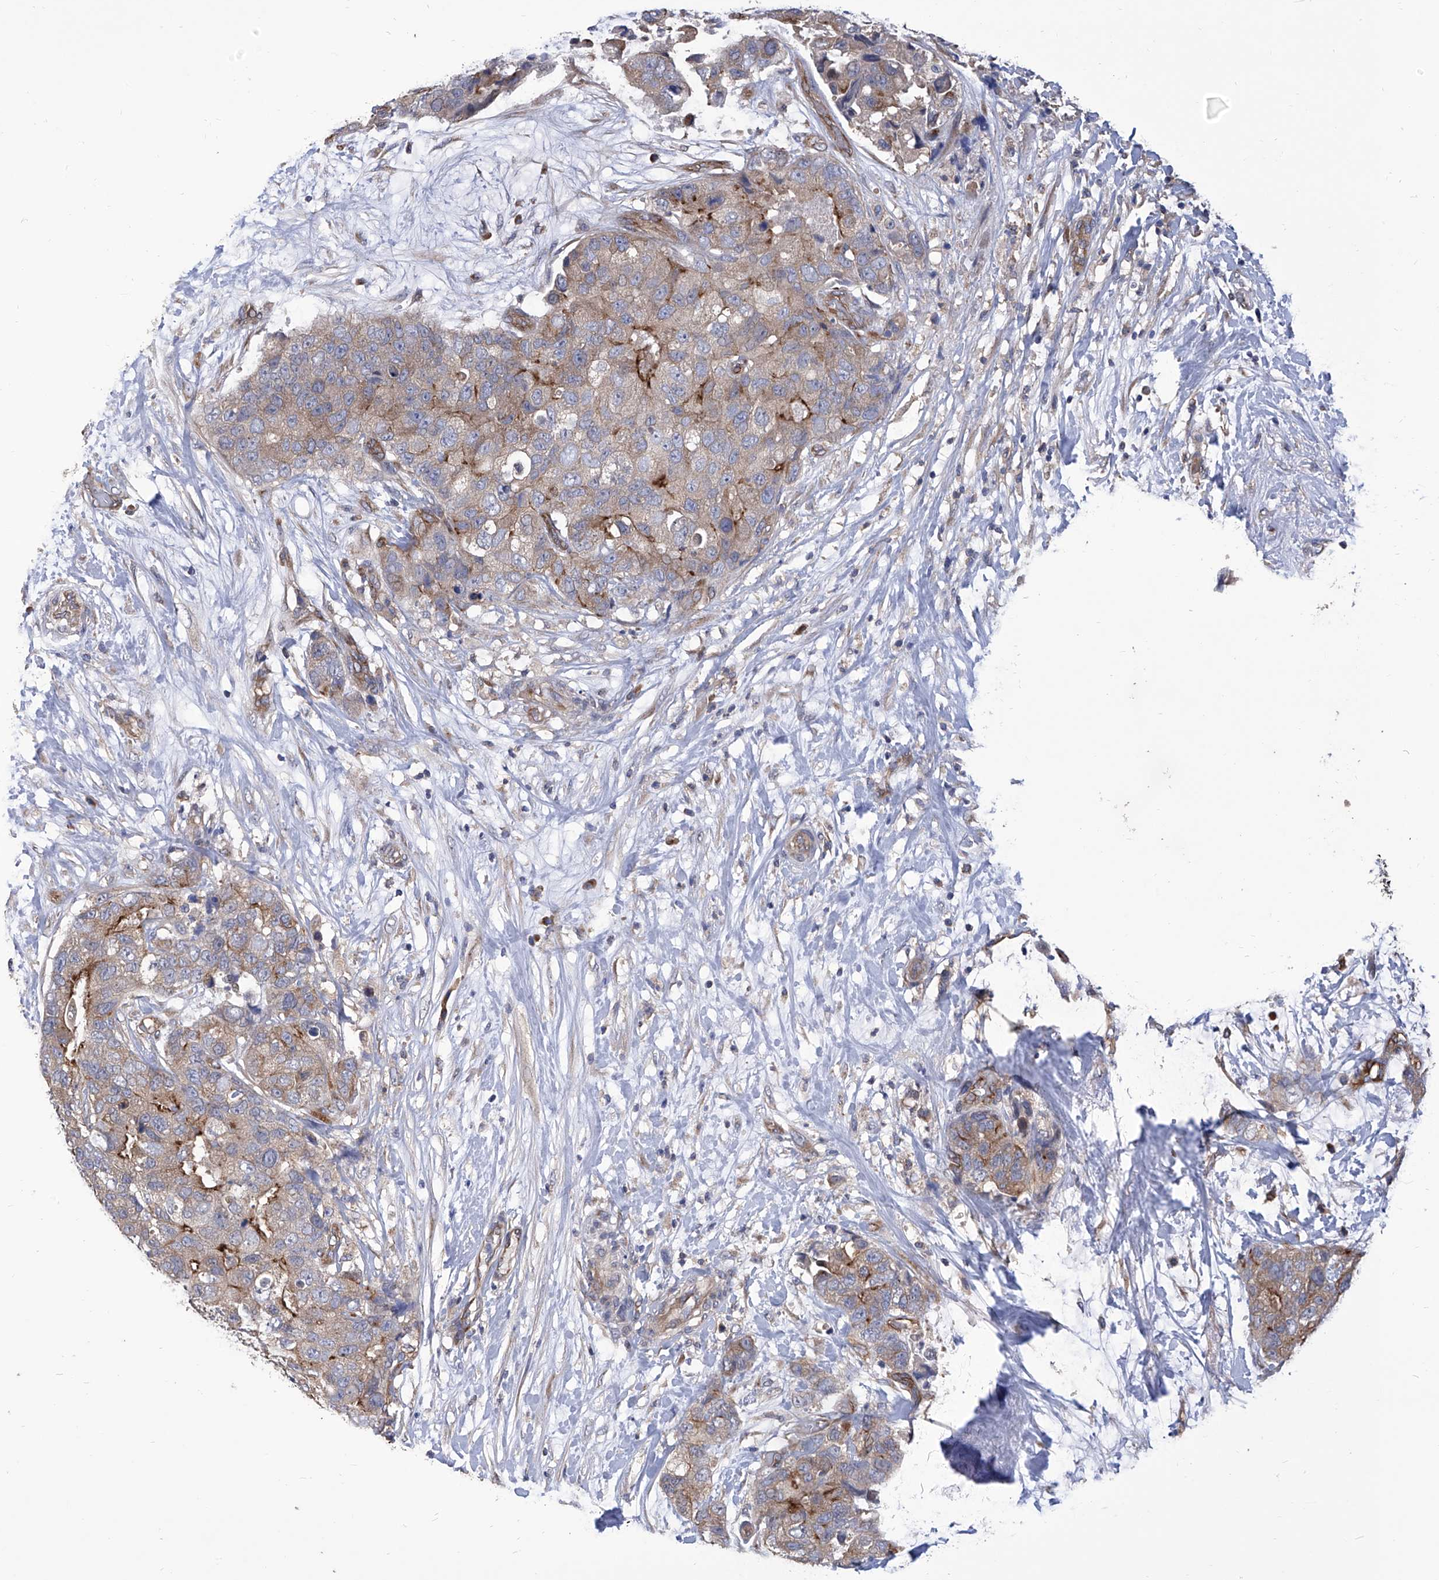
{"staining": {"intensity": "moderate", "quantity": "<25%", "location": "cytoplasmic/membranous"}, "tissue": "breast cancer", "cell_type": "Tumor cells", "image_type": "cancer", "snomed": [{"axis": "morphology", "description": "Duct carcinoma"}, {"axis": "topography", "description": "Breast"}], "caption": "This is a micrograph of IHC staining of infiltrating ductal carcinoma (breast), which shows moderate expression in the cytoplasmic/membranous of tumor cells.", "gene": "TJAP1", "patient": {"sex": "female", "age": 62}}